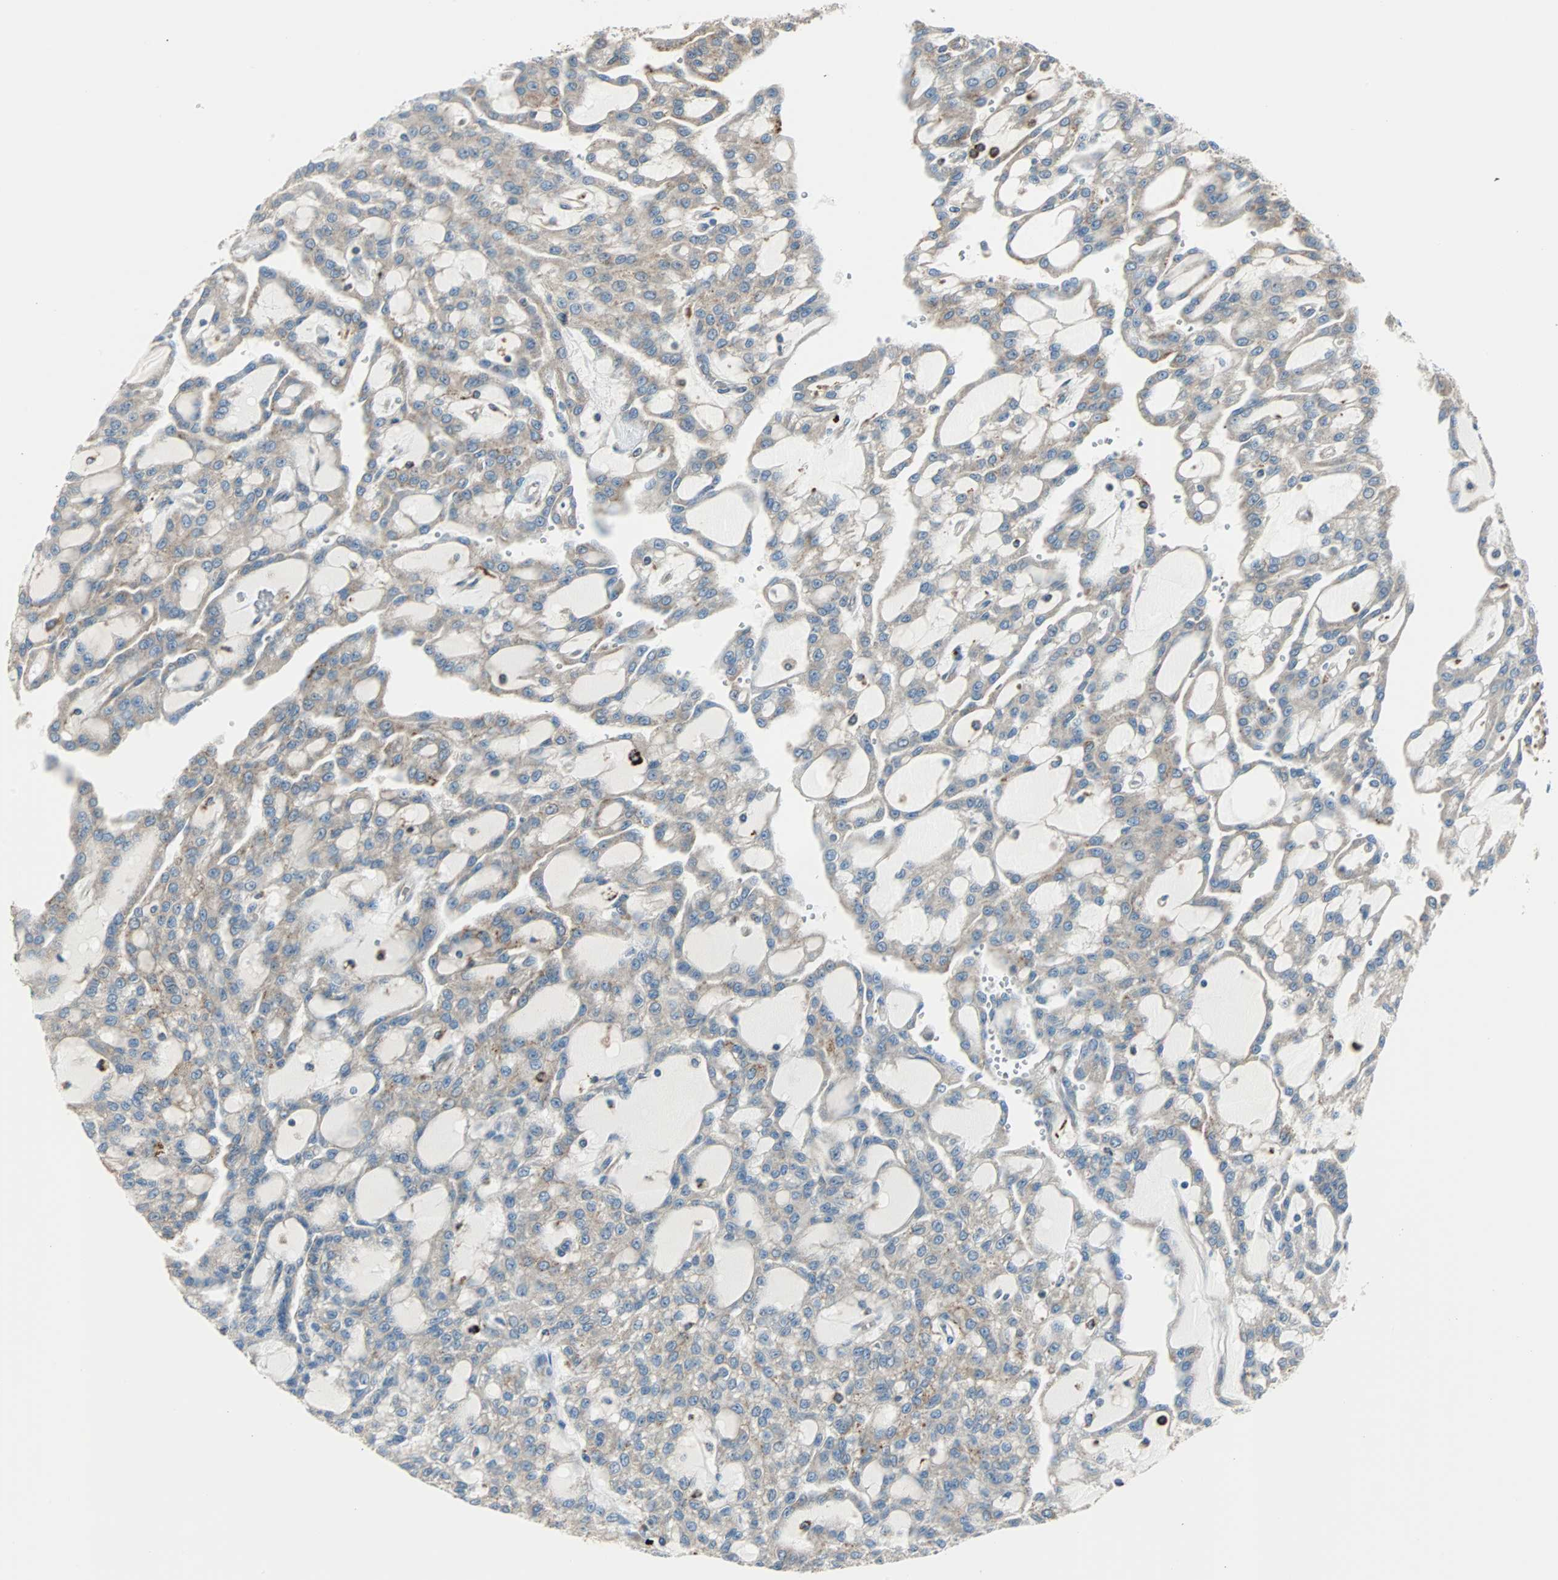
{"staining": {"intensity": "weak", "quantity": "25%-75%", "location": "cytoplasmic/membranous"}, "tissue": "renal cancer", "cell_type": "Tumor cells", "image_type": "cancer", "snomed": [{"axis": "morphology", "description": "Adenocarcinoma, NOS"}, {"axis": "topography", "description": "Kidney"}], "caption": "Approximately 25%-75% of tumor cells in renal adenocarcinoma demonstrate weak cytoplasmic/membranous protein staining as visualized by brown immunohistochemical staining.", "gene": "RELA", "patient": {"sex": "male", "age": 63}}